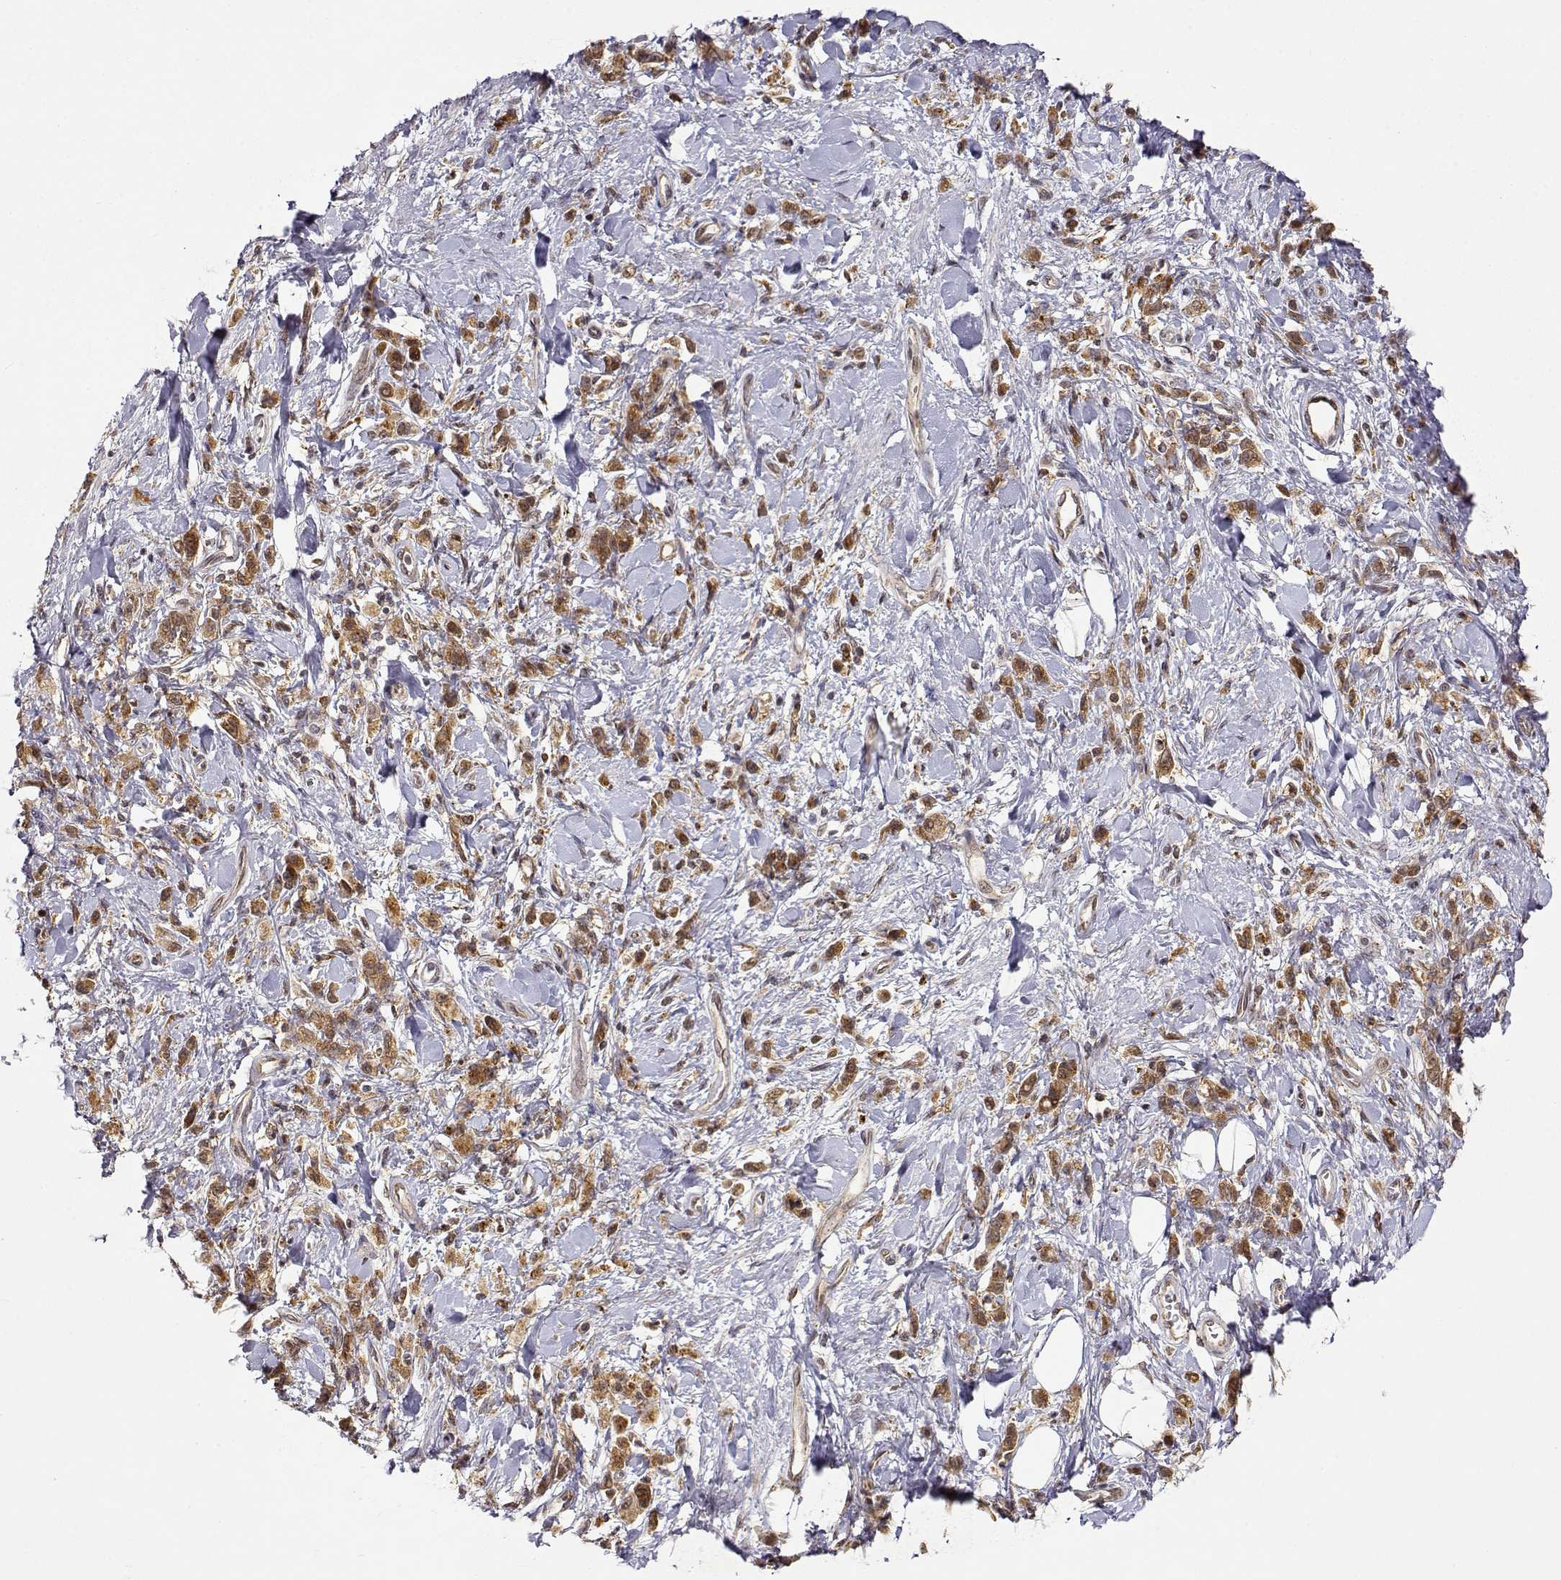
{"staining": {"intensity": "moderate", "quantity": ">75%", "location": "cytoplasmic/membranous"}, "tissue": "stomach cancer", "cell_type": "Tumor cells", "image_type": "cancer", "snomed": [{"axis": "morphology", "description": "Adenocarcinoma, NOS"}, {"axis": "topography", "description": "Stomach"}], "caption": "Stomach adenocarcinoma tissue reveals moderate cytoplasmic/membranous staining in approximately >75% of tumor cells", "gene": "RNF13", "patient": {"sex": "male", "age": 77}}